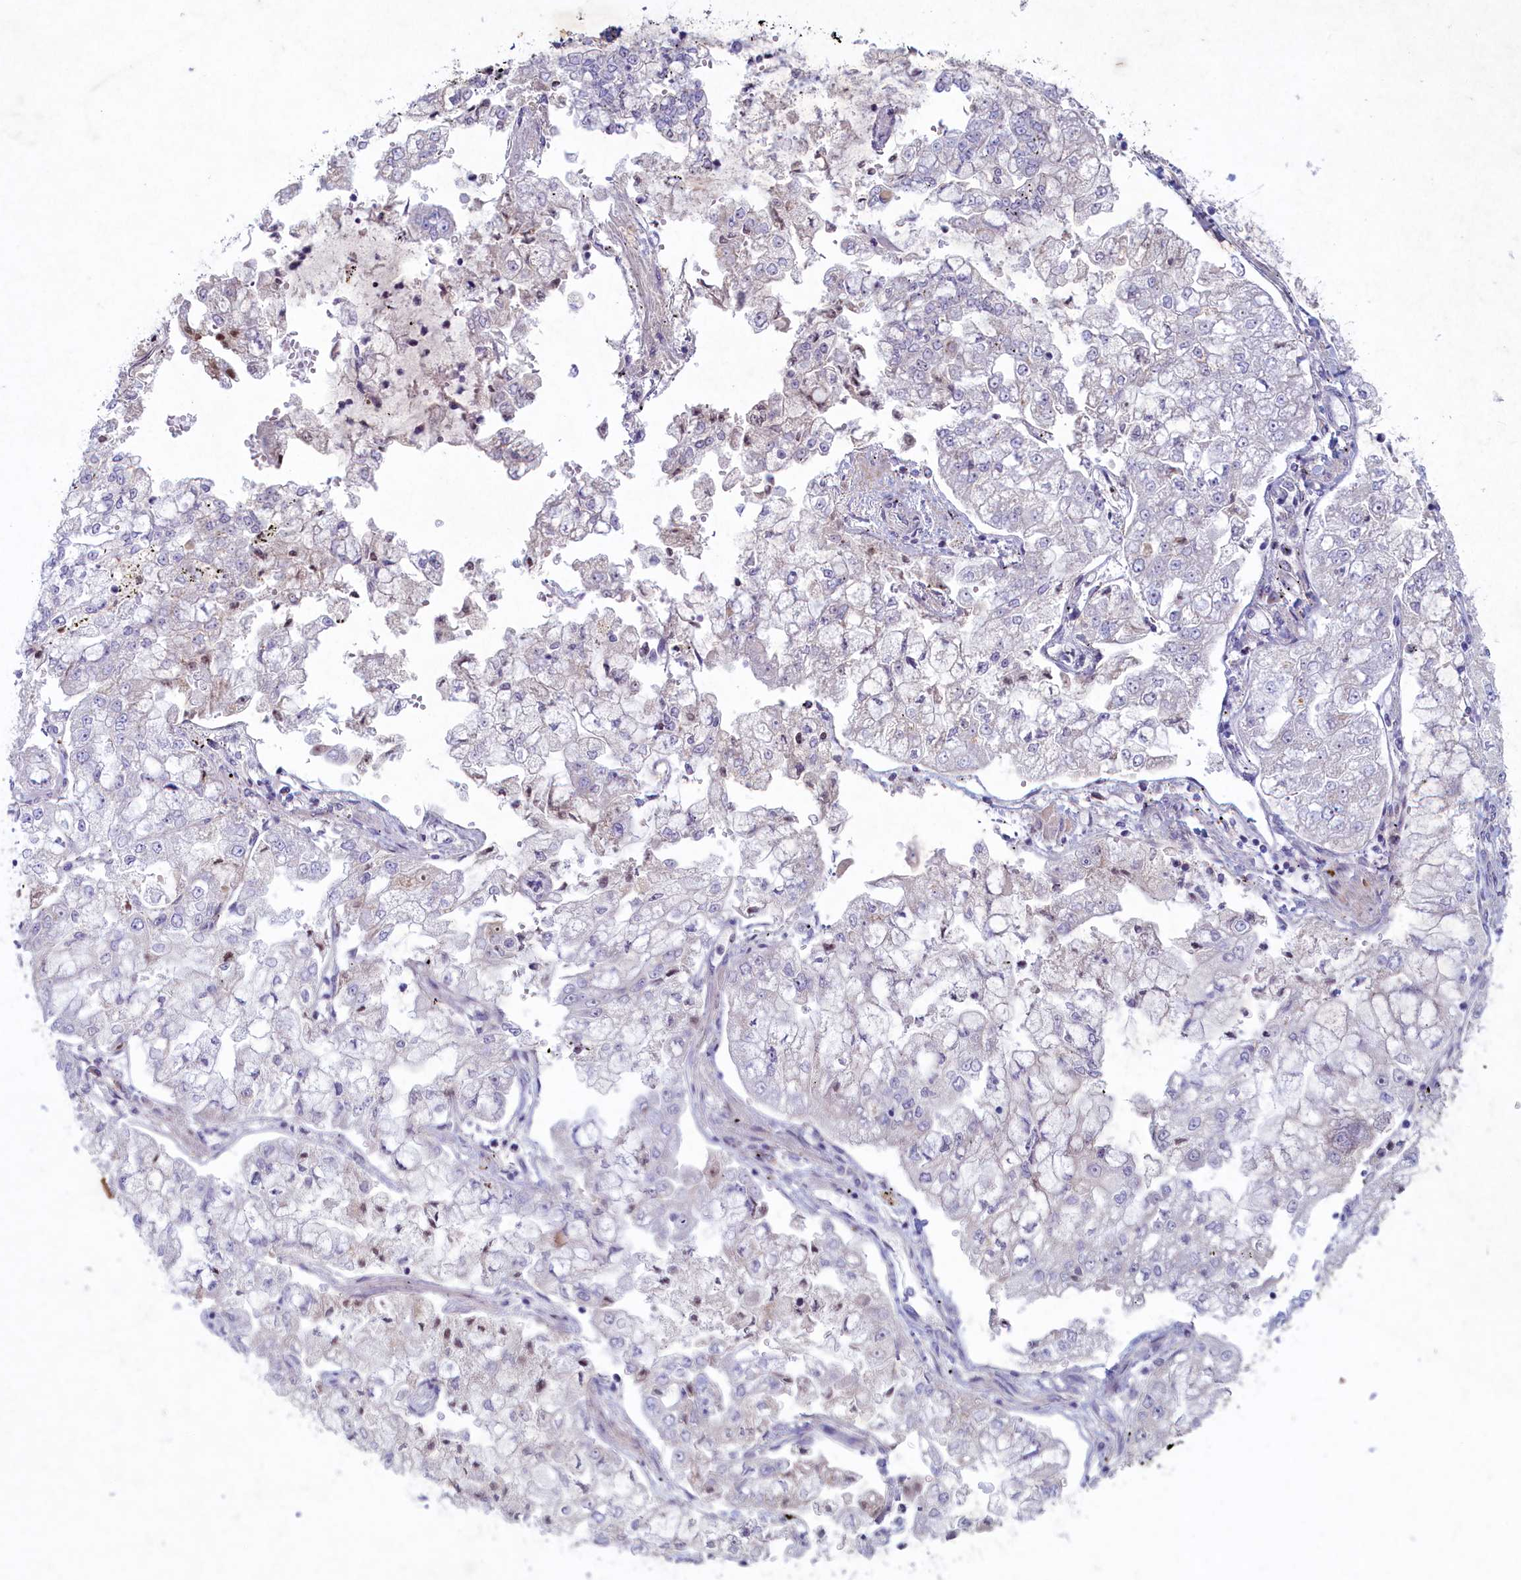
{"staining": {"intensity": "negative", "quantity": "none", "location": "none"}, "tissue": "stomach cancer", "cell_type": "Tumor cells", "image_type": "cancer", "snomed": [{"axis": "morphology", "description": "Adenocarcinoma, NOS"}, {"axis": "topography", "description": "Stomach"}], "caption": "Immunohistochemistry (IHC) of human adenocarcinoma (stomach) shows no positivity in tumor cells.", "gene": "PLEKHG6", "patient": {"sex": "male", "age": 76}}